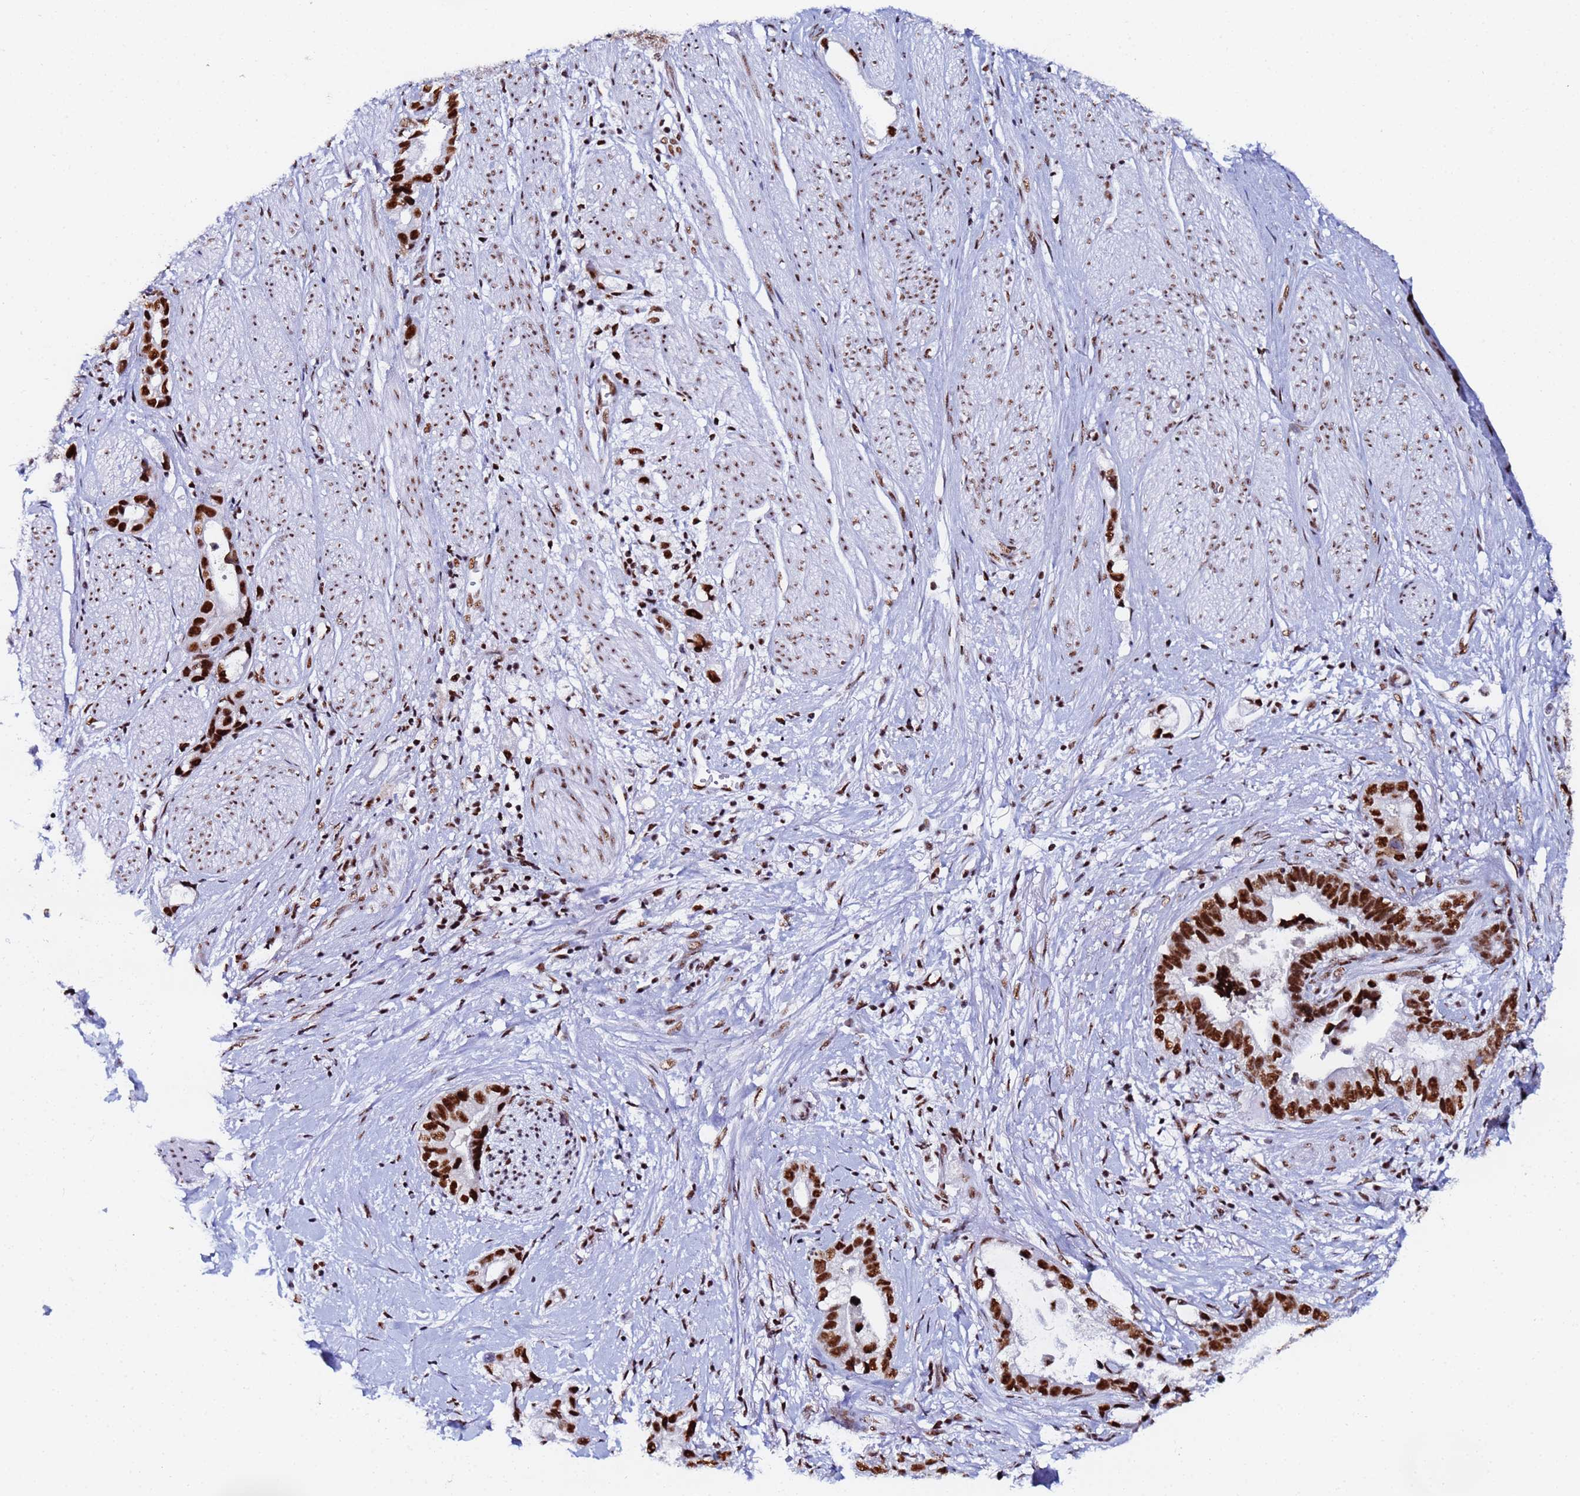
{"staining": {"intensity": "strong", "quantity": ">75%", "location": "nuclear"}, "tissue": "stomach cancer", "cell_type": "Tumor cells", "image_type": "cancer", "snomed": [{"axis": "morphology", "description": "Adenocarcinoma, NOS"}, {"axis": "topography", "description": "Stomach"}], "caption": "Stomach cancer (adenocarcinoma) stained with a brown dye reveals strong nuclear positive positivity in about >75% of tumor cells.", "gene": "SNRPA1", "patient": {"sex": "male", "age": 55}}